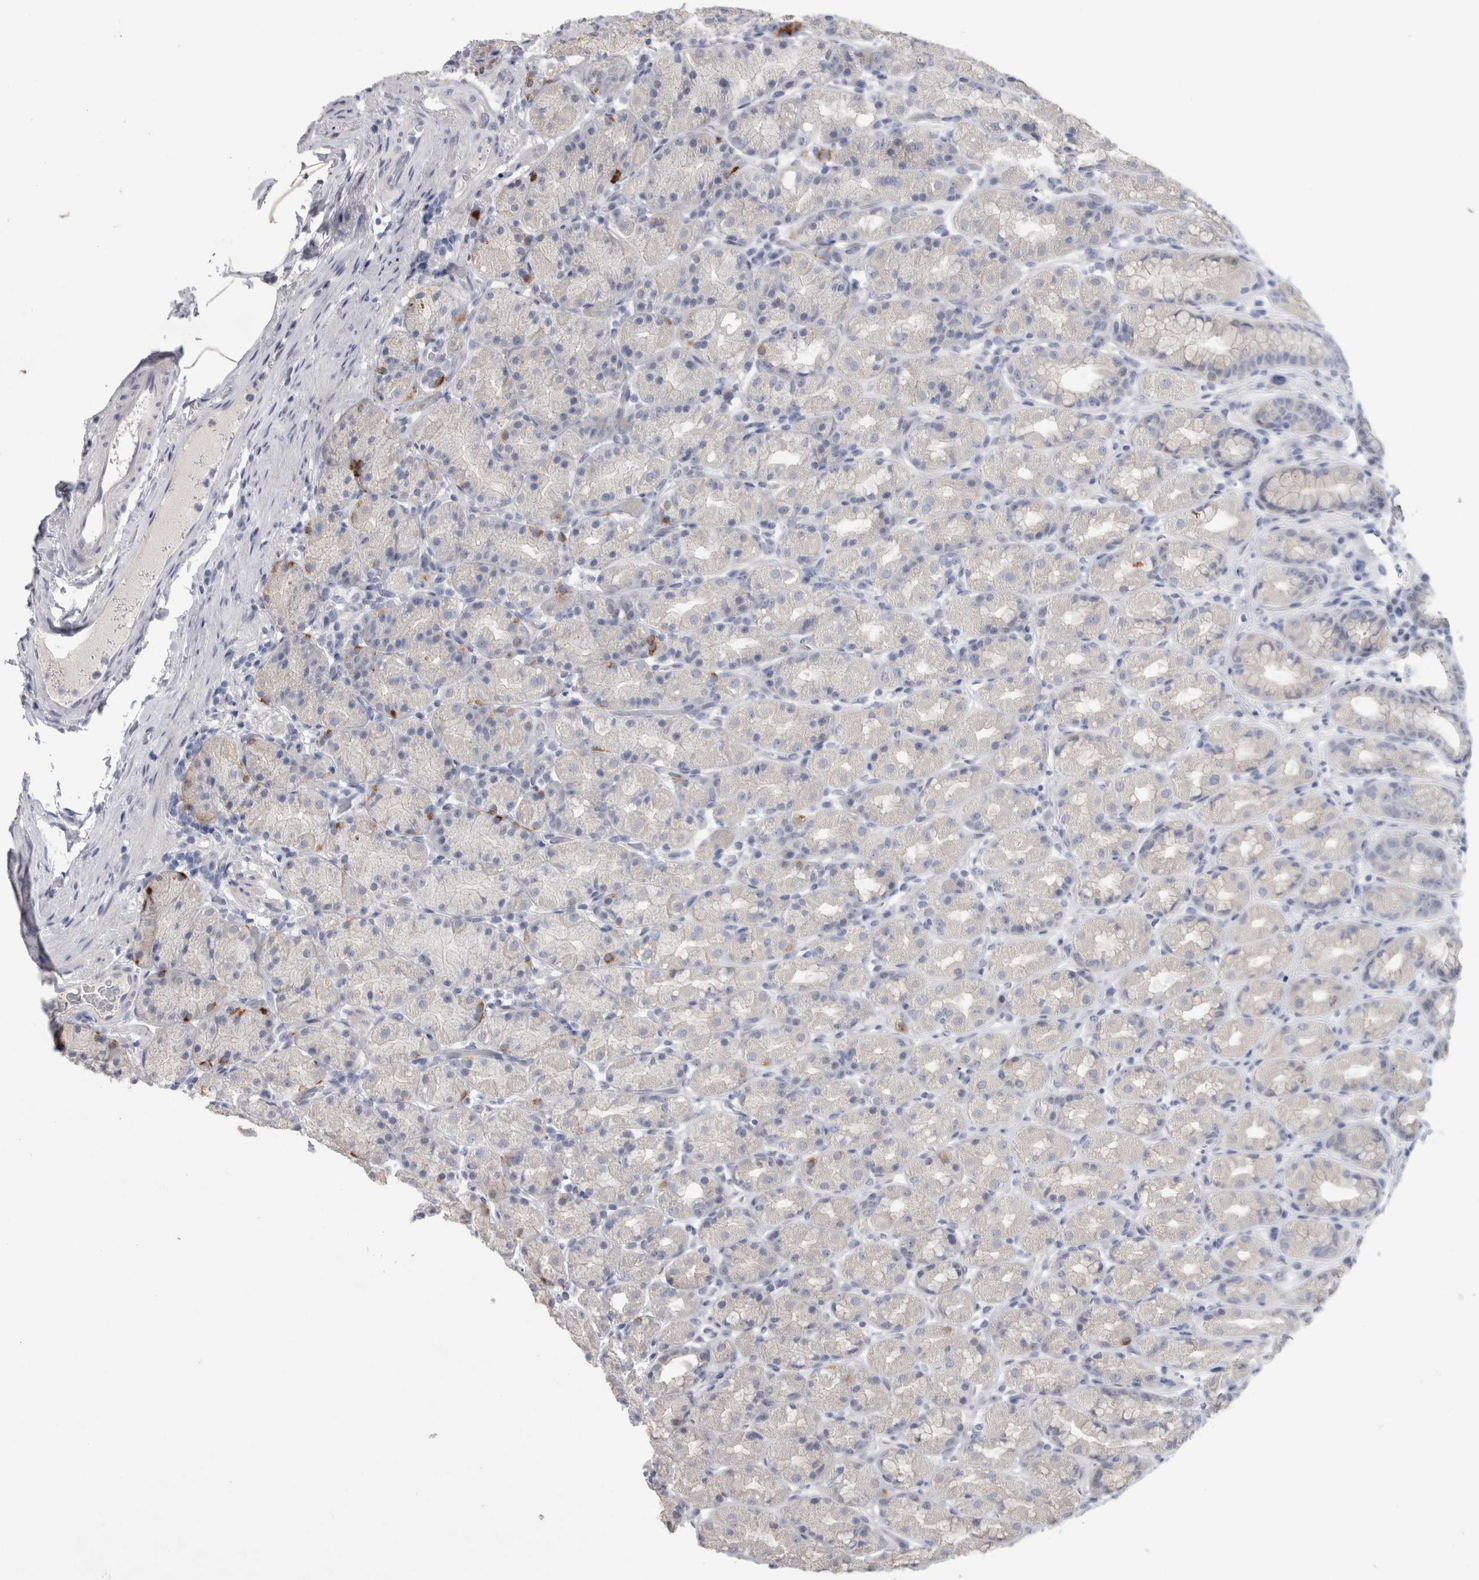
{"staining": {"intensity": "negative", "quantity": "none", "location": "none"}, "tissue": "stomach", "cell_type": "Glandular cells", "image_type": "normal", "snomed": [{"axis": "morphology", "description": "Normal tissue, NOS"}, {"axis": "topography", "description": "Stomach, upper"}], "caption": "IHC photomicrograph of normal stomach: stomach stained with DAB exhibits no significant protein positivity in glandular cells.", "gene": "ADAM2", "patient": {"sex": "male", "age": 68}}